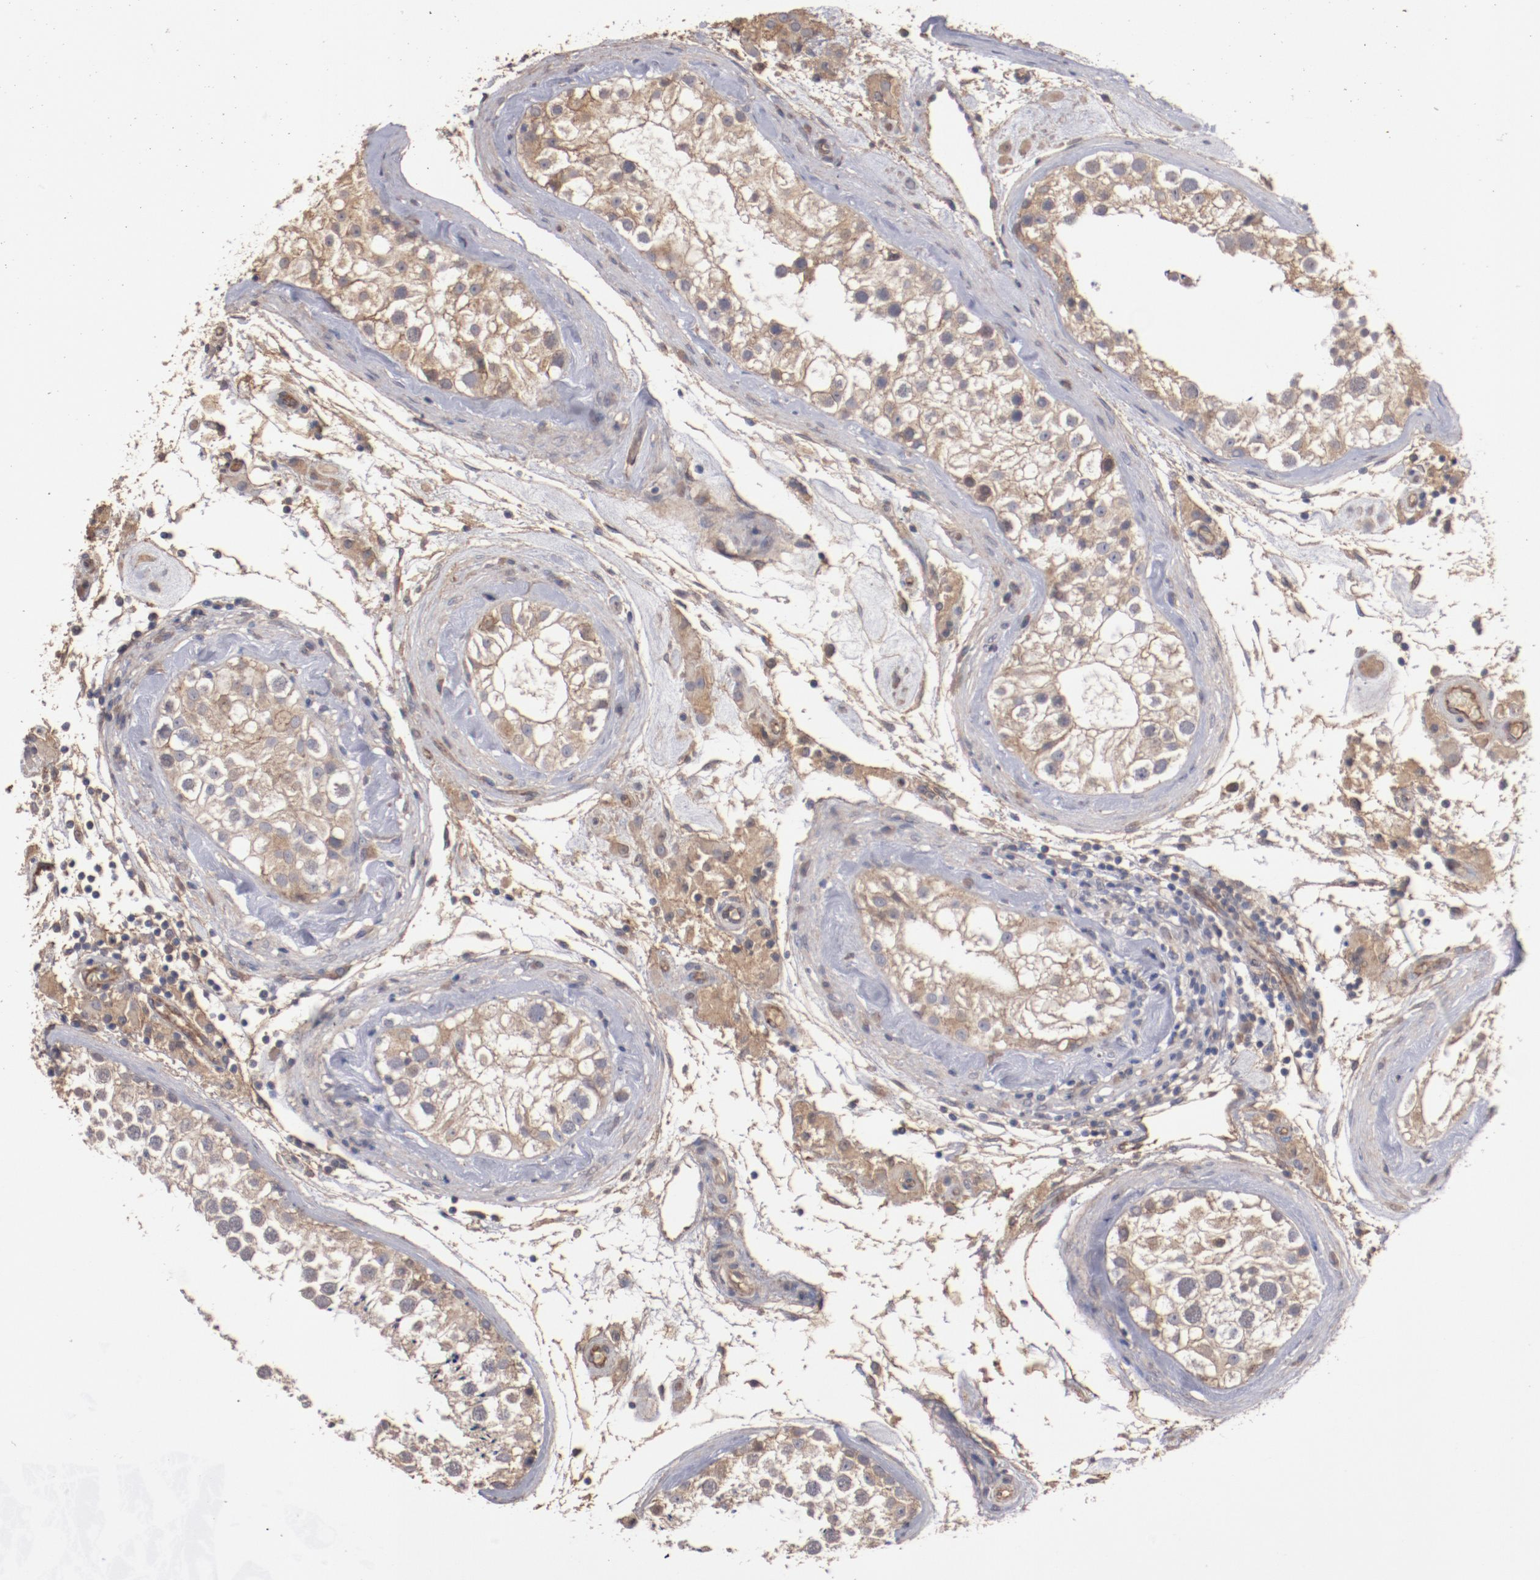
{"staining": {"intensity": "weak", "quantity": ">75%", "location": "cytoplasmic/membranous"}, "tissue": "testis", "cell_type": "Cells in seminiferous ducts", "image_type": "normal", "snomed": [{"axis": "morphology", "description": "Normal tissue, NOS"}, {"axis": "topography", "description": "Testis"}], "caption": "Approximately >75% of cells in seminiferous ducts in benign testis show weak cytoplasmic/membranous protein positivity as visualized by brown immunohistochemical staining.", "gene": "DIPK2B", "patient": {"sex": "male", "age": 46}}